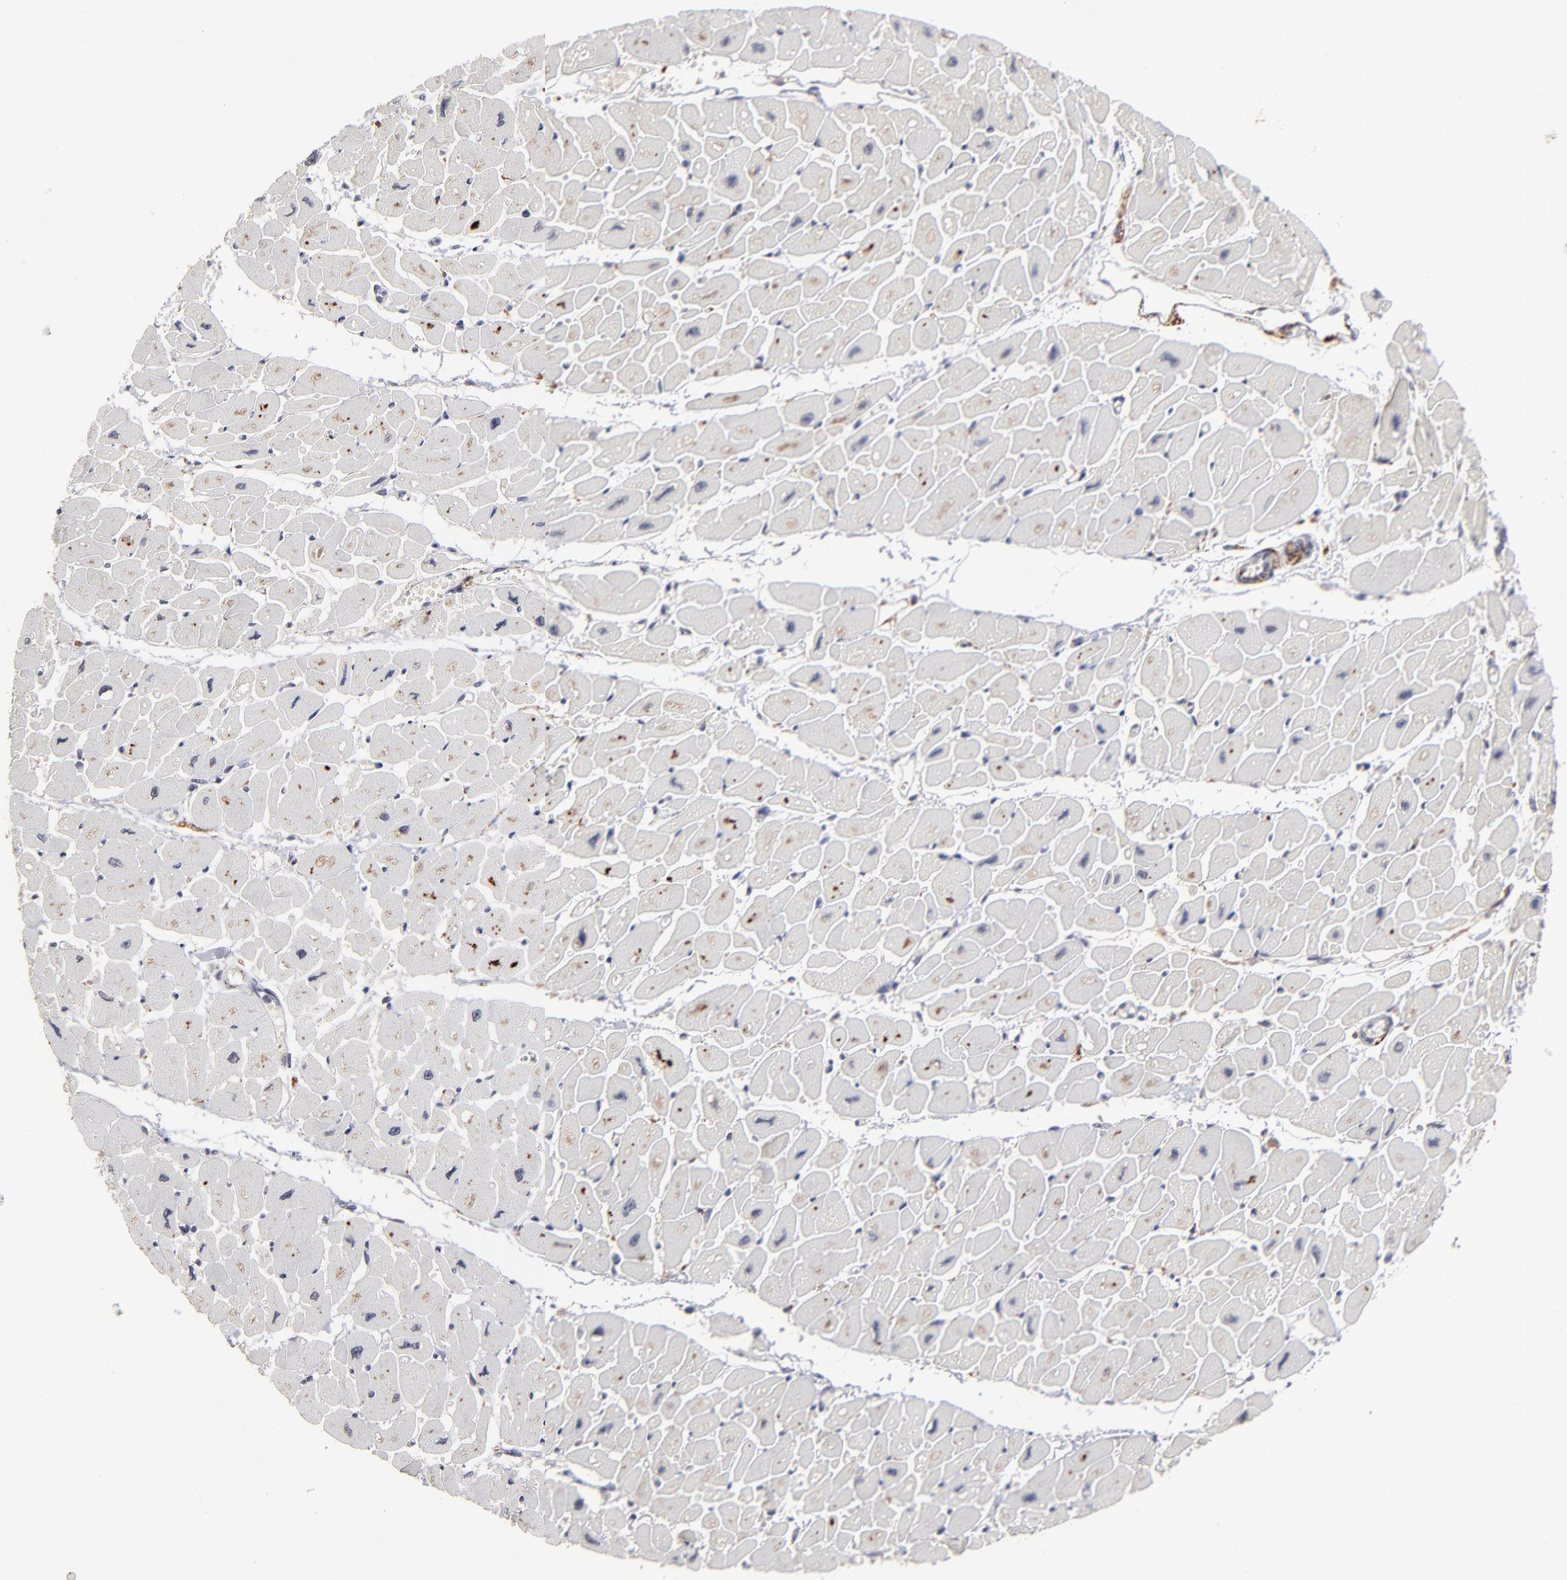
{"staining": {"intensity": "moderate", "quantity": "25%-75%", "location": "cytoplasmic/membranous"}, "tissue": "heart muscle", "cell_type": "Cardiomyocytes", "image_type": "normal", "snomed": [{"axis": "morphology", "description": "Normal tissue, NOS"}, {"axis": "topography", "description": "Heart"}], "caption": "Cardiomyocytes demonstrate moderate cytoplasmic/membranous staining in about 25%-75% of cells in unremarkable heart muscle.", "gene": "GPM6B", "patient": {"sex": "female", "age": 54}}